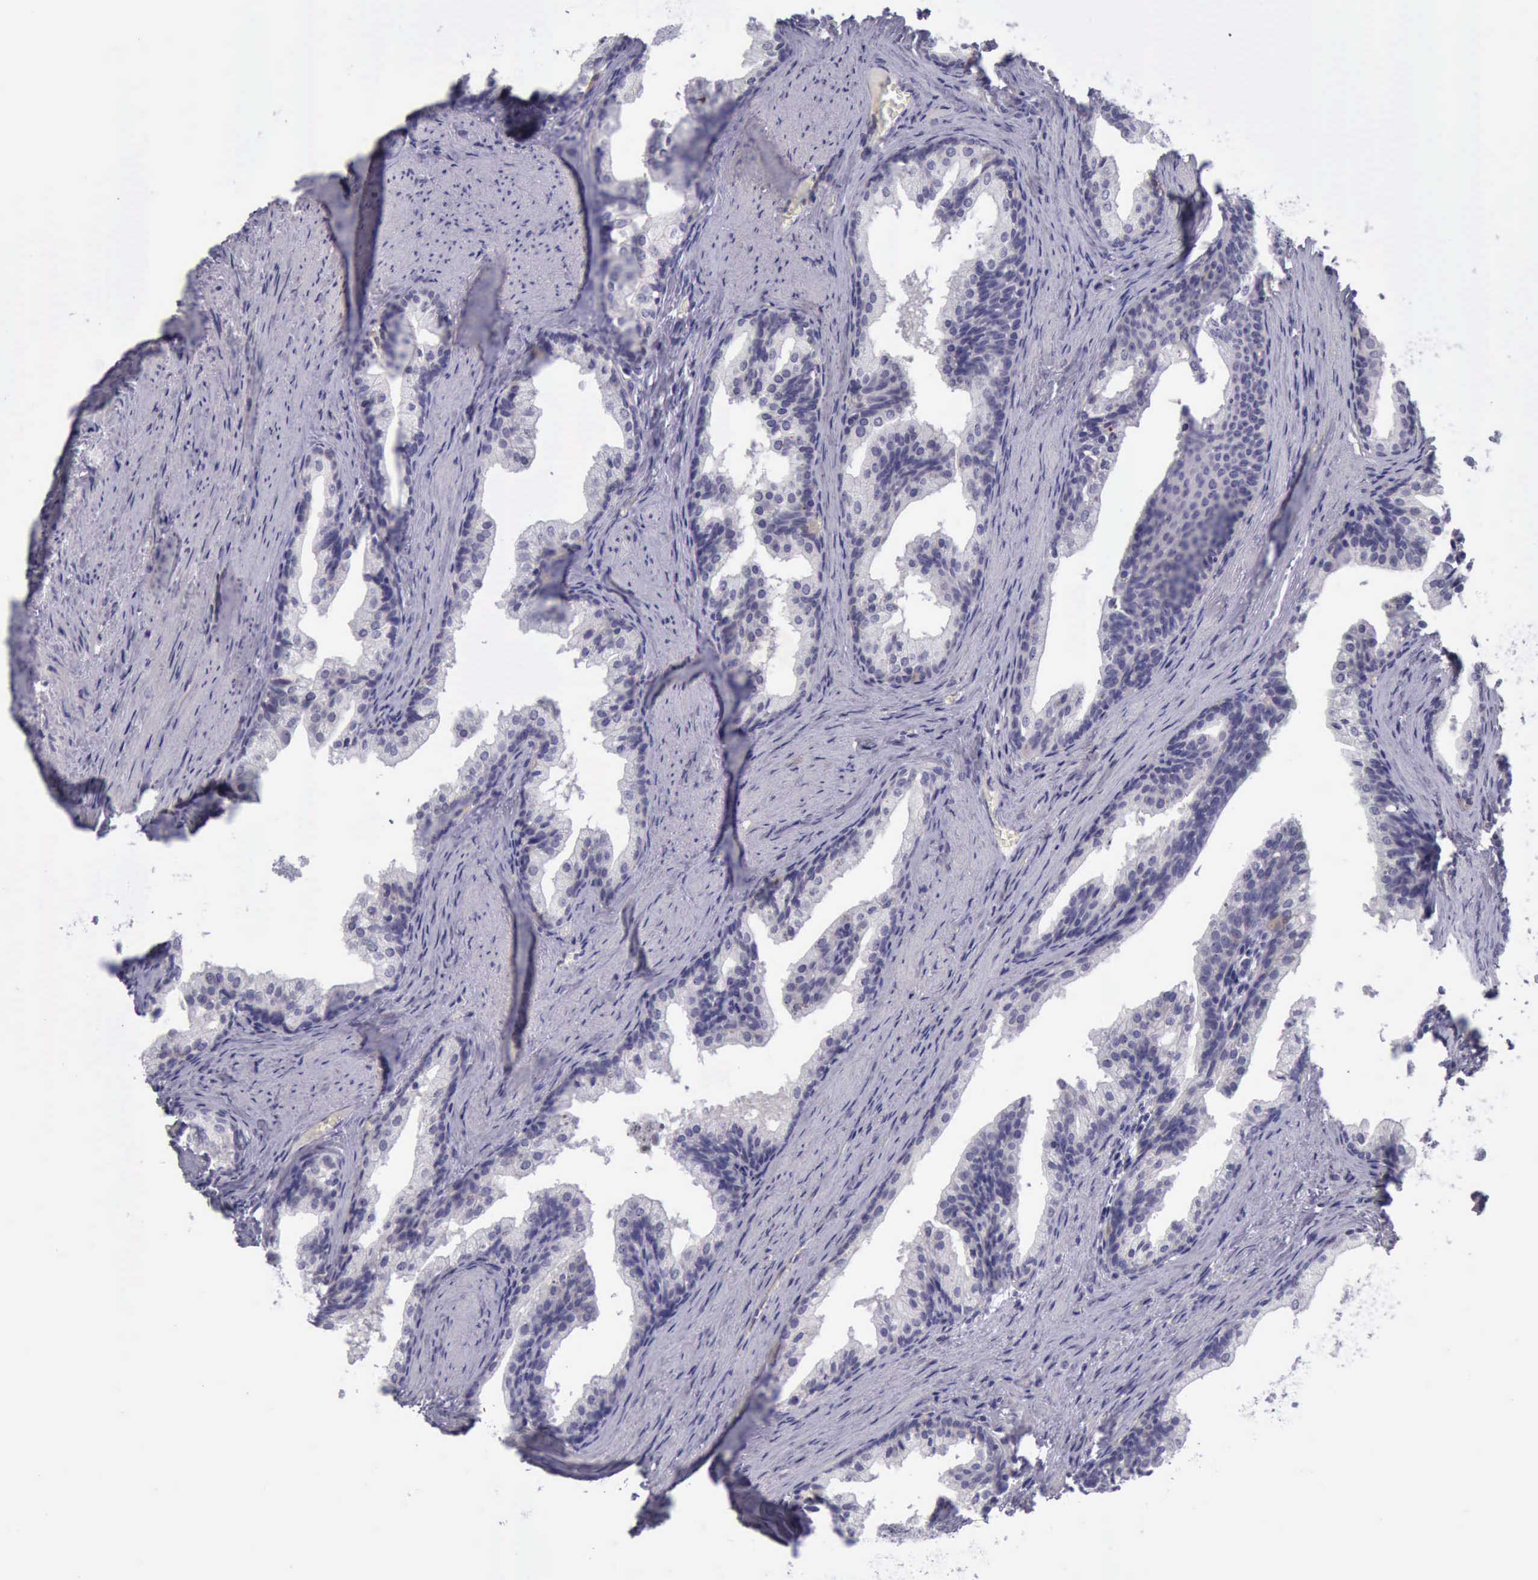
{"staining": {"intensity": "negative", "quantity": "none", "location": "none"}, "tissue": "prostate cancer", "cell_type": "Tumor cells", "image_type": "cancer", "snomed": [{"axis": "morphology", "description": "Adenocarcinoma, Medium grade"}, {"axis": "topography", "description": "Prostate"}], "caption": "A high-resolution micrograph shows immunohistochemistry (IHC) staining of adenocarcinoma (medium-grade) (prostate), which reveals no significant staining in tumor cells.", "gene": "ARNT2", "patient": {"sex": "male", "age": 60}}